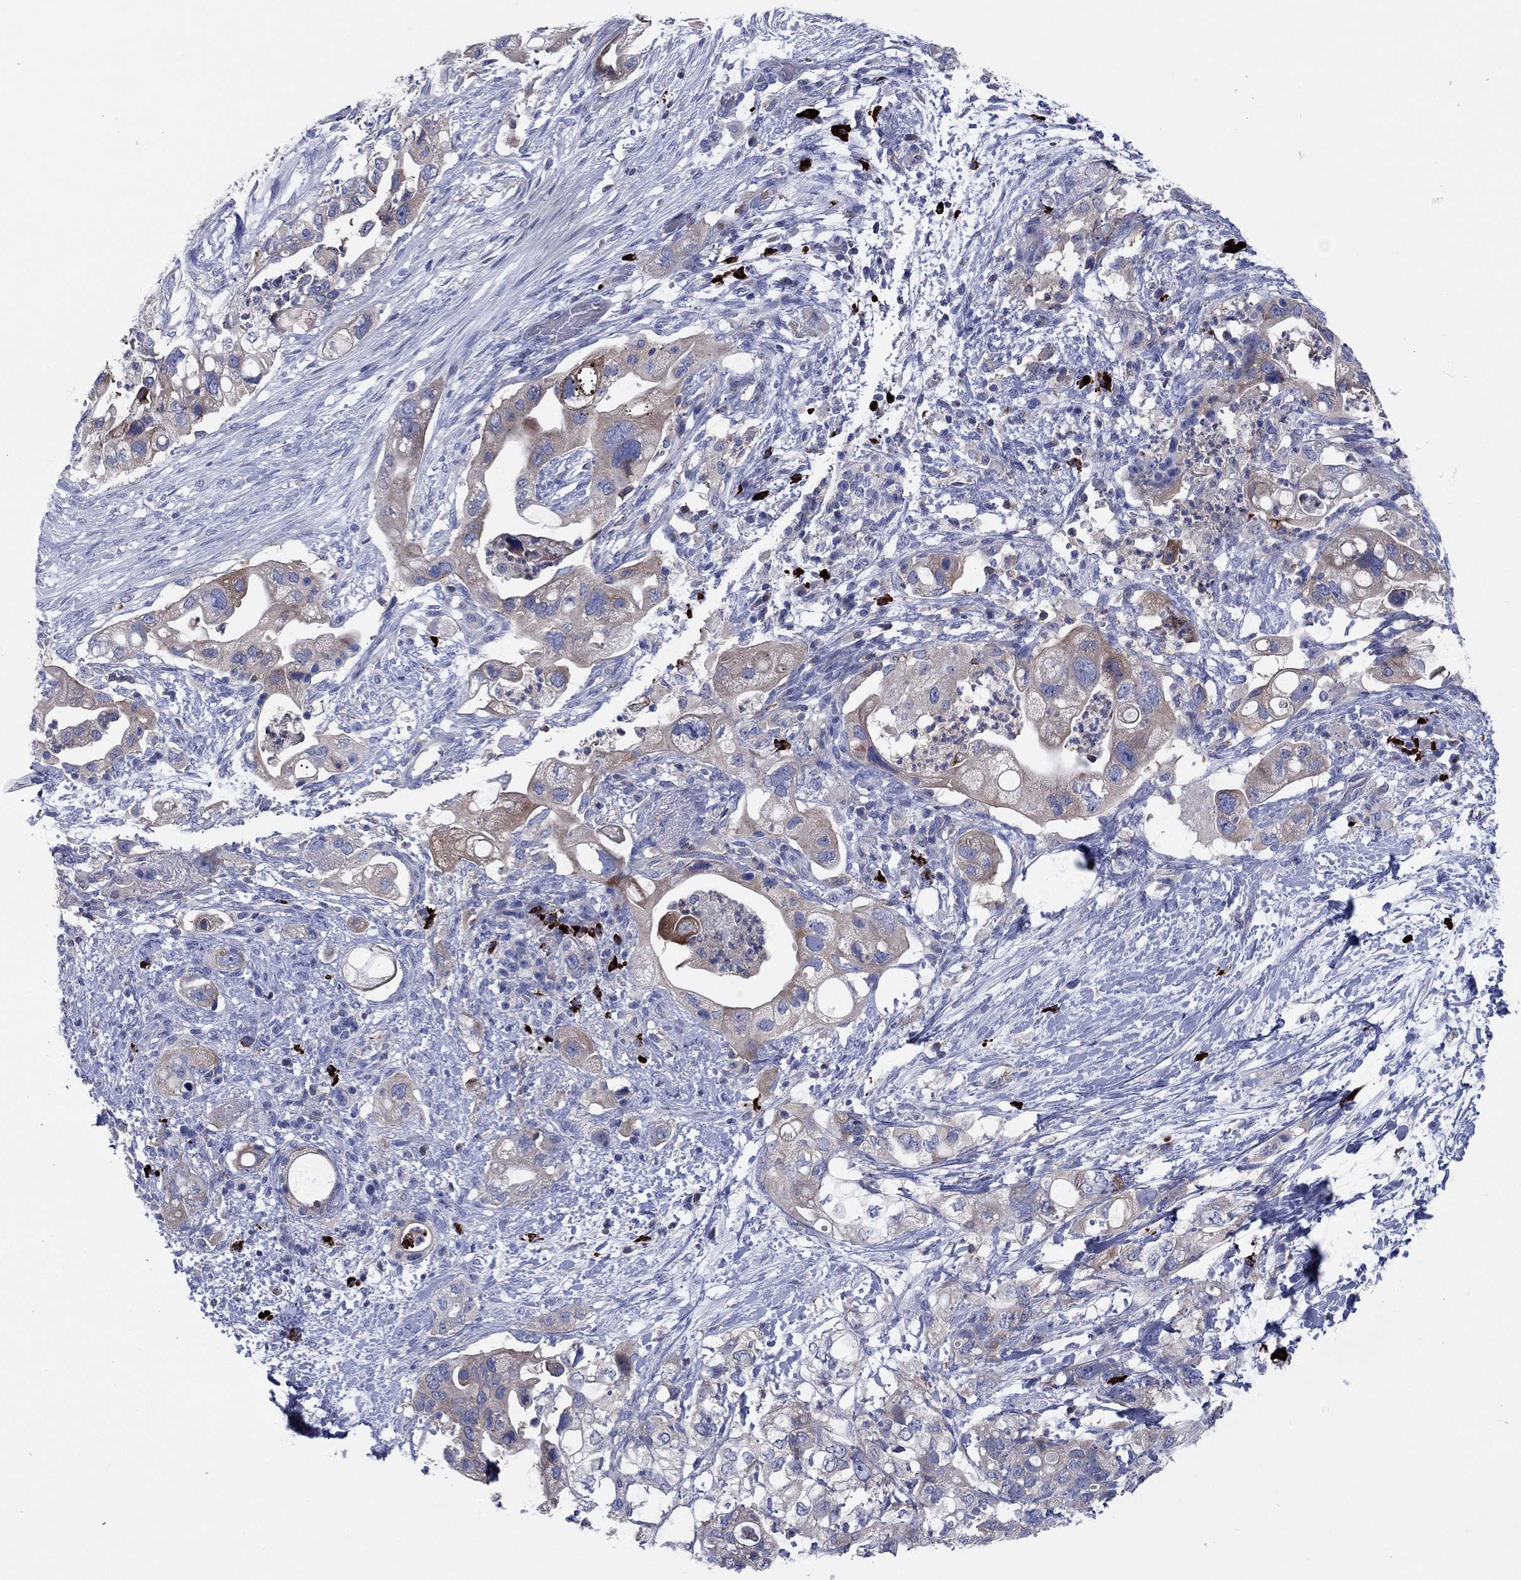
{"staining": {"intensity": "moderate", "quantity": "<25%", "location": "cytoplasmic/membranous"}, "tissue": "pancreatic cancer", "cell_type": "Tumor cells", "image_type": "cancer", "snomed": [{"axis": "morphology", "description": "Adenocarcinoma, NOS"}, {"axis": "topography", "description": "Pancreas"}], "caption": "A histopathology image of human pancreatic adenocarcinoma stained for a protein demonstrates moderate cytoplasmic/membranous brown staining in tumor cells.", "gene": "PVR", "patient": {"sex": "female", "age": 72}}